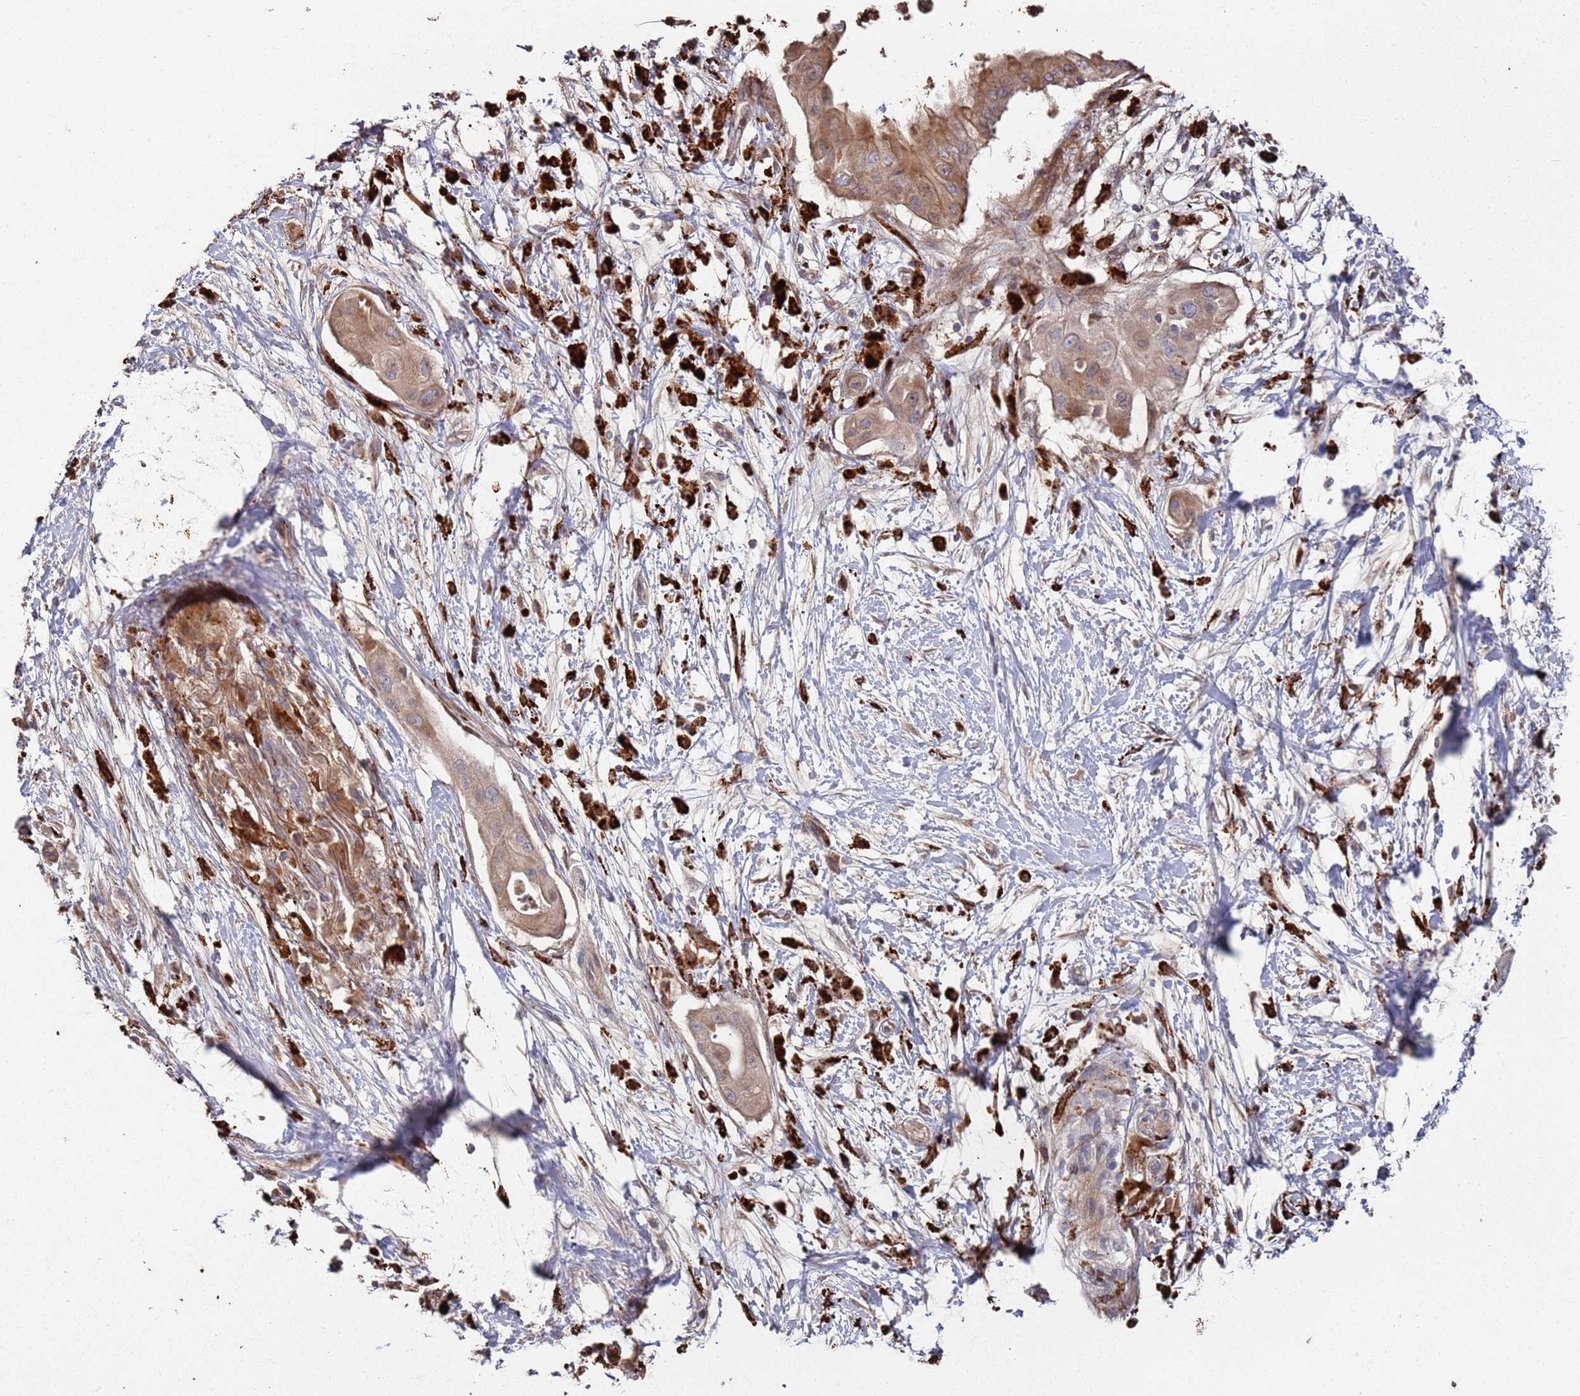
{"staining": {"intensity": "moderate", "quantity": ">75%", "location": "cytoplasmic/membranous"}, "tissue": "pancreatic cancer", "cell_type": "Tumor cells", "image_type": "cancer", "snomed": [{"axis": "morphology", "description": "Adenocarcinoma, NOS"}, {"axis": "topography", "description": "Pancreas"}], "caption": "Protein expression analysis of human pancreatic cancer reveals moderate cytoplasmic/membranous positivity in approximately >75% of tumor cells. (Brightfield microscopy of DAB IHC at high magnification).", "gene": "LACC1", "patient": {"sex": "male", "age": 68}}